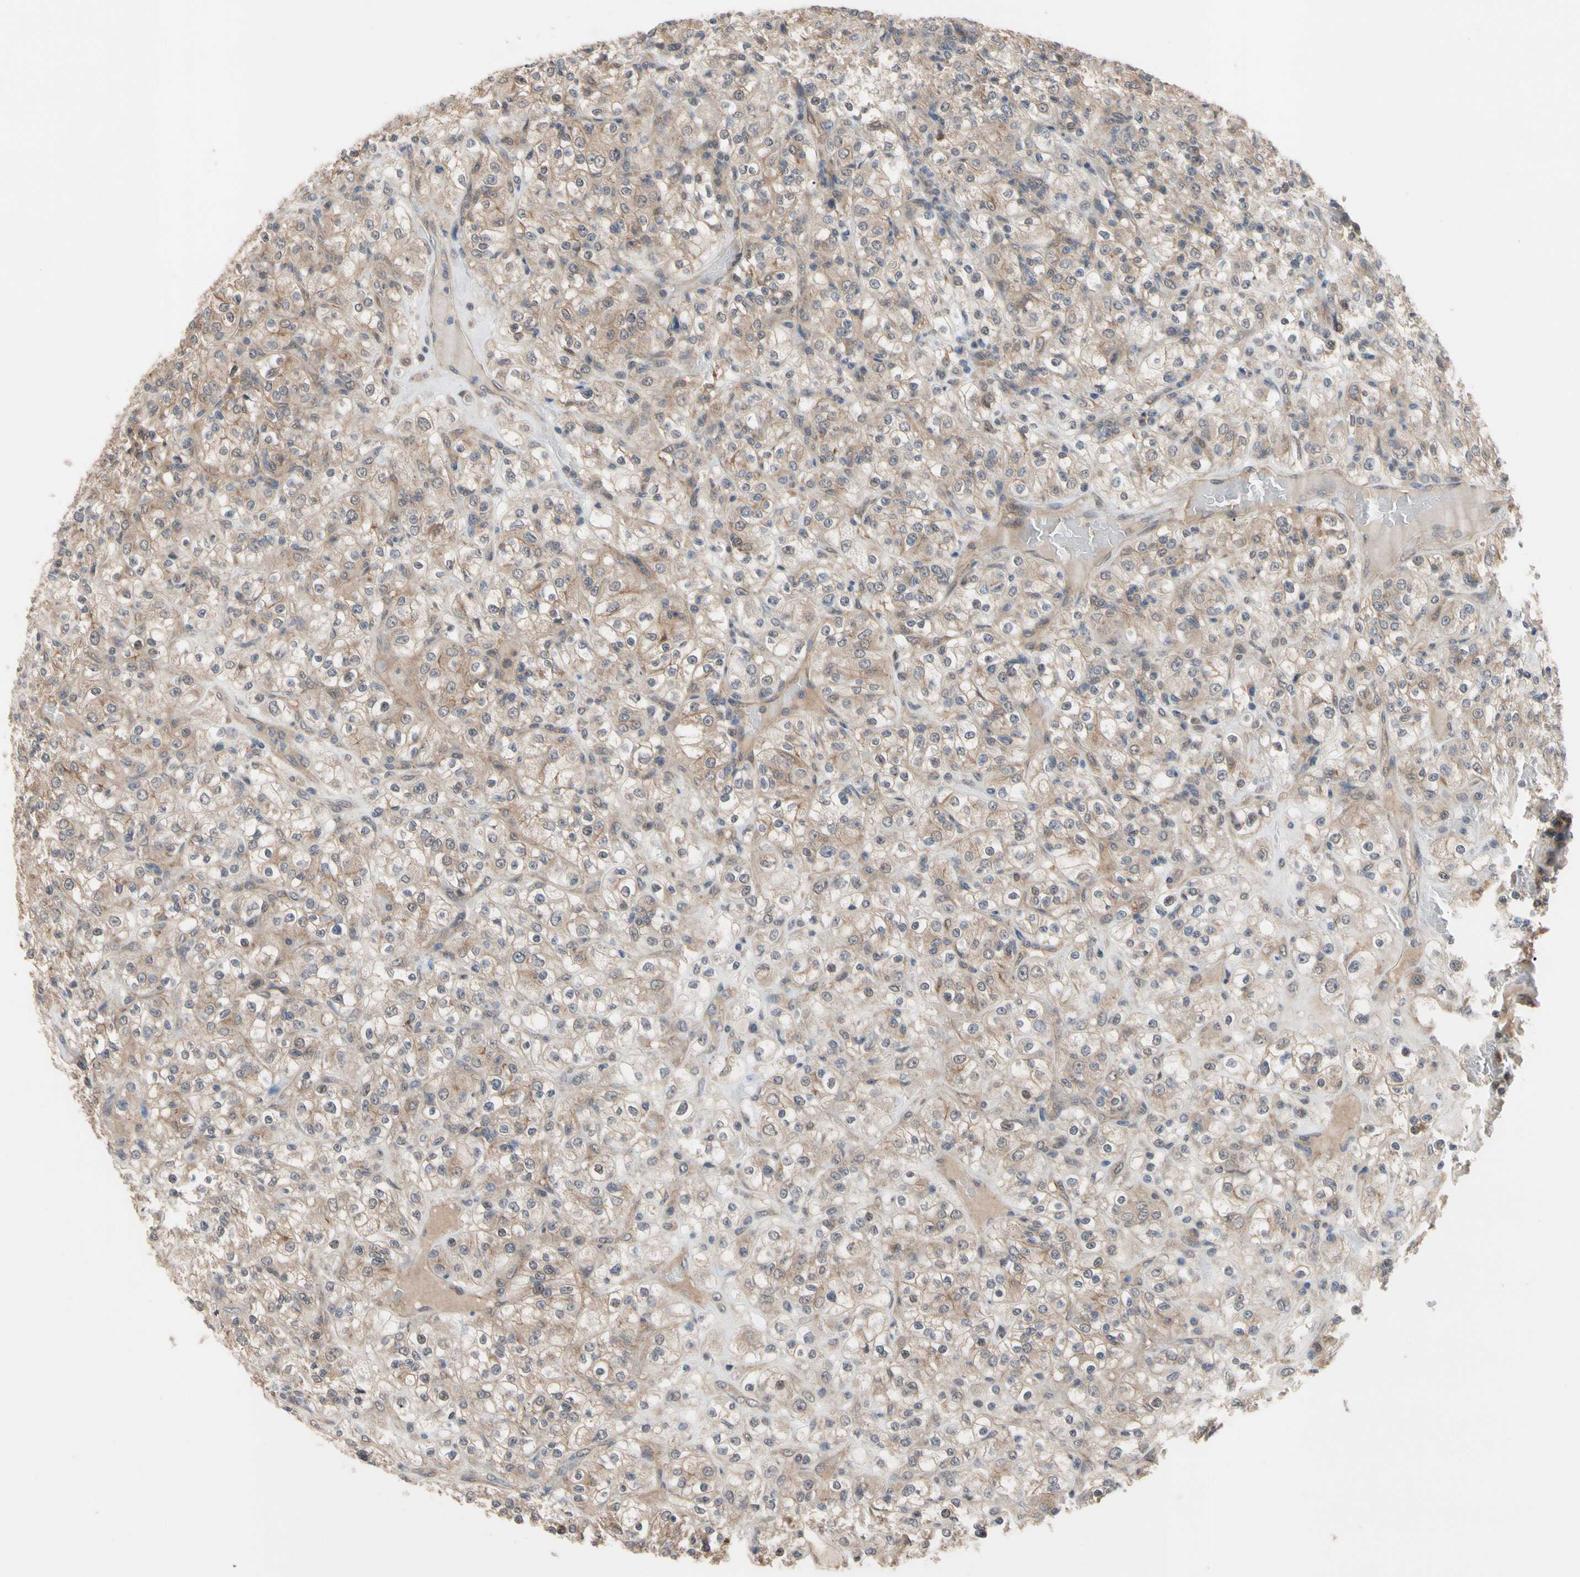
{"staining": {"intensity": "moderate", "quantity": ">75%", "location": "cytoplasmic/membranous"}, "tissue": "renal cancer", "cell_type": "Tumor cells", "image_type": "cancer", "snomed": [{"axis": "morphology", "description": "Normal tissue, NOS"}, {"axis": "morphology", "description": "Adenocarcinoma, NOS"}, {"axis": "topography", "description": "Kidney"}], "caption": "This is an image of immunohistochemistry staining of renal cancer (adenocarcinoma), which shows moderate staining in the cytoplasmic/membranous of tumor cells.", "gene": "DPP8", "patient": {"sex": "female", "age": 72}}